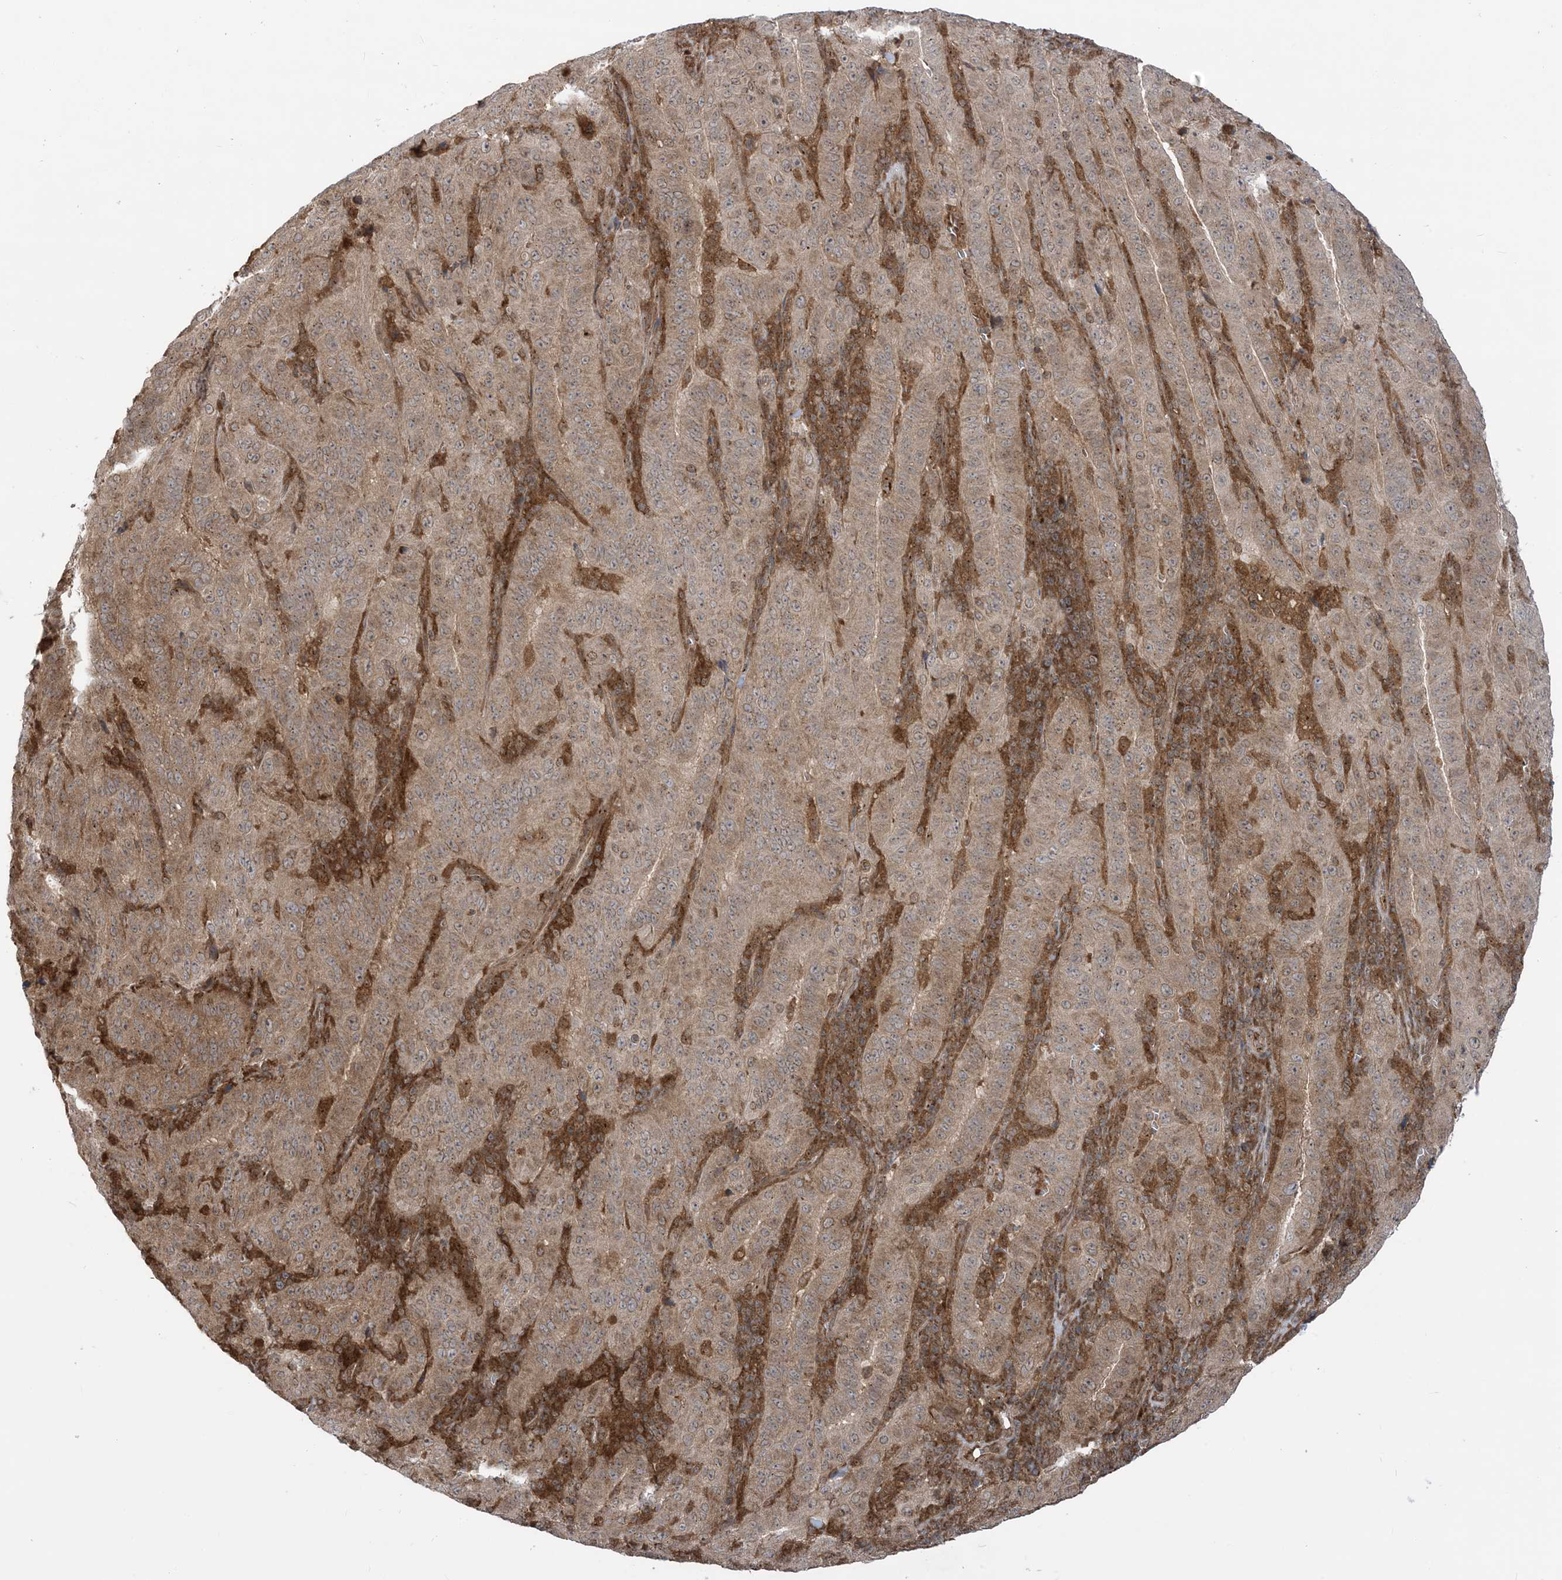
{"staining": {"intensity": "moderate", "quantity": ">75%", "location": "cytoplasmic/membranous"}, "tissue": "pancreatic cancer", "cell_type": "Tumor cells", "image_type": "cancer", "snomed": [{"axis": "morphology", "description": "Adenocarcinoma, NOS"}, {"axis": "topography", "description": "Pancreas"}], "caption": "Tumor cells reveal medium levels of moderate cytoplasmic/membranous expression in about >75% of cells in human pancreatic cancer. (brown staining indicates protein expression, while blue staining denotes nuclei).", "gene": "CASP4", "patient": {"sex": "male", "age": 63}}